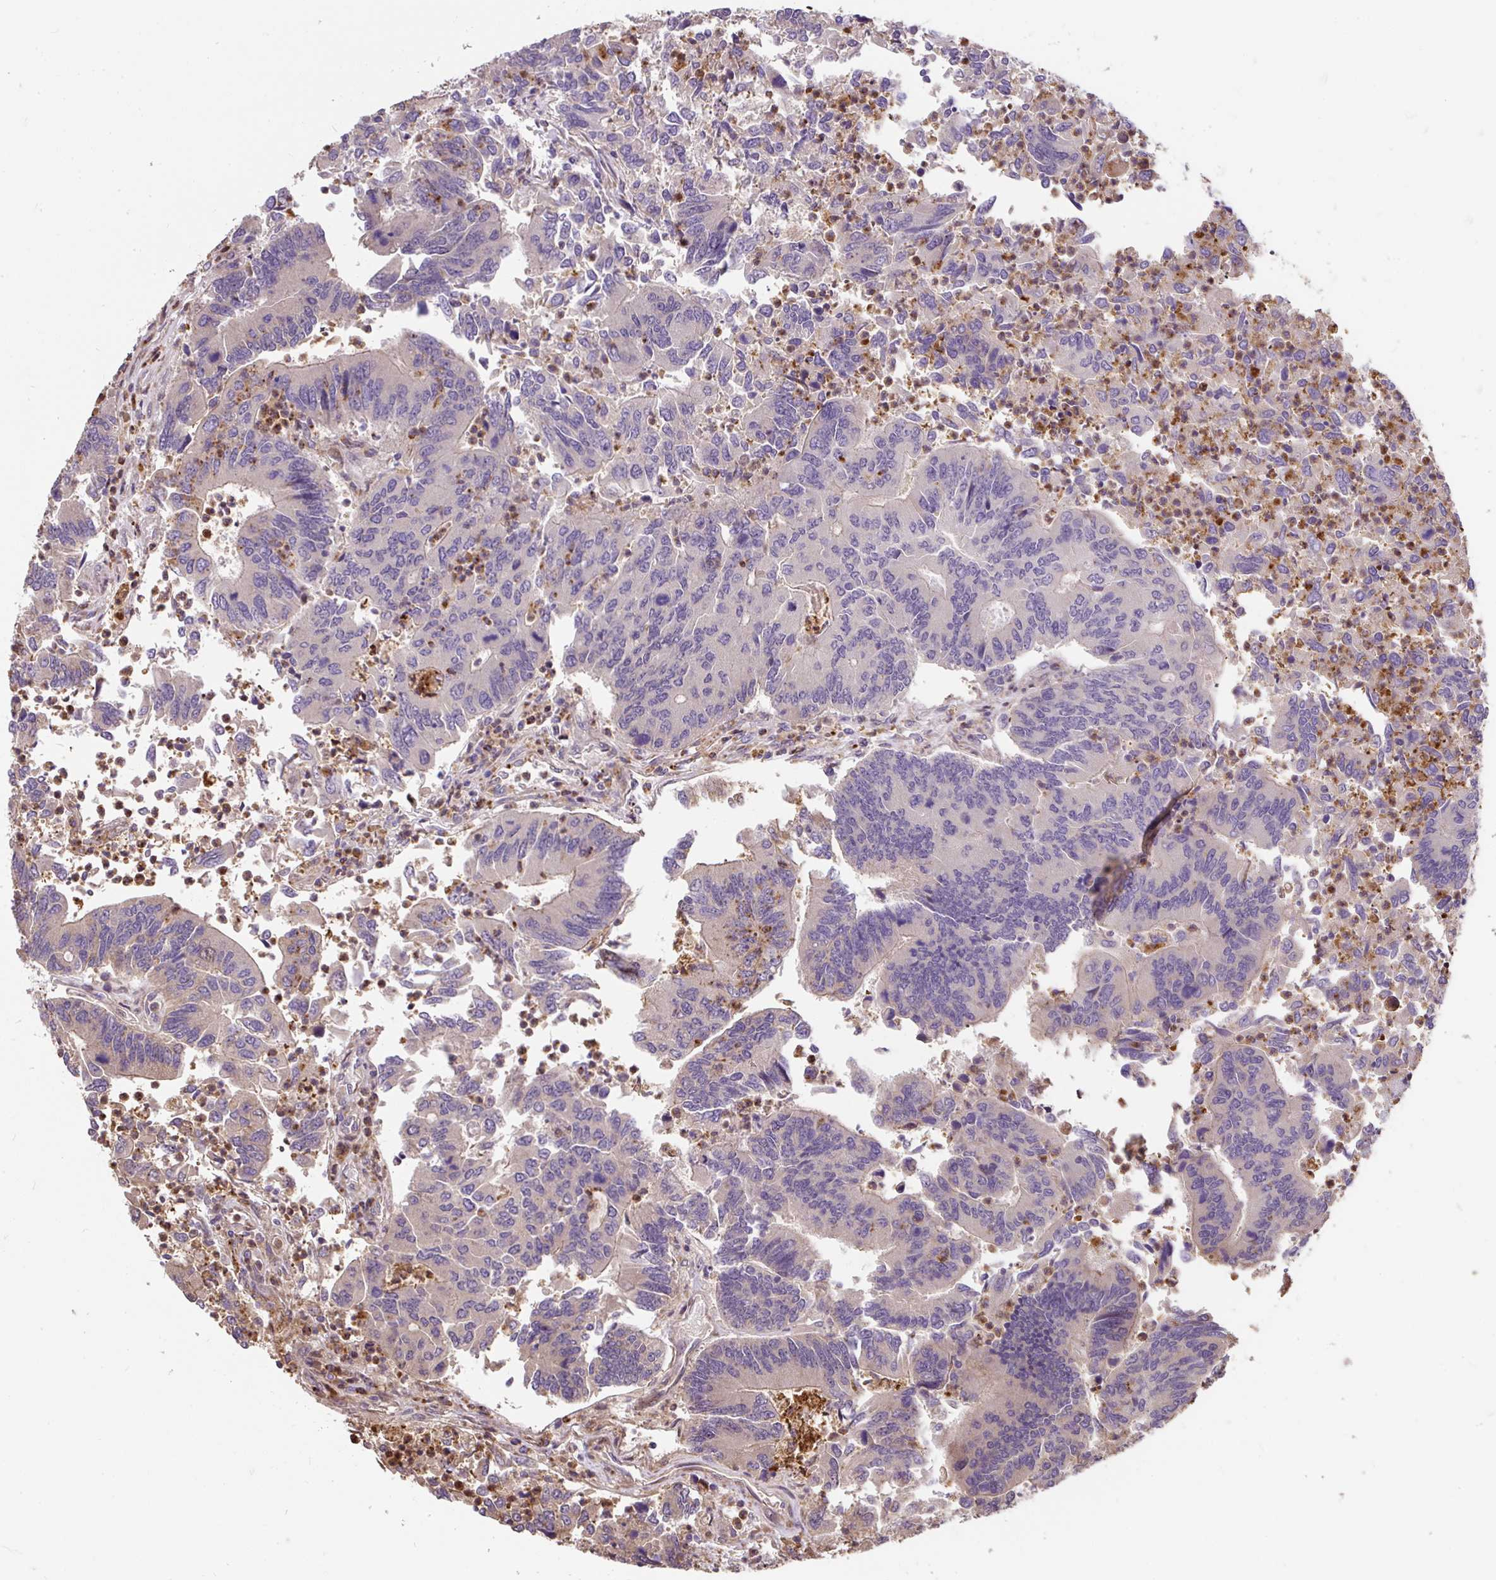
{"staining": {"intensity": "negative", "quantity": "none", "location": "none"}, "tissue": "colorectal cancer", "cell_type": "Tumor cells", "image_type": "cancer", "snomed": [{"axis": "morphology", "description": "Adenocarcinoma, NOS"}, {"axis": "topography", "description": "Colon"}], "caption": "Tumor cells show no significant protein positivity in colorectal cancer (adenocarcinoma).", "gene": "PUS7L", "patient": {"sex": "female", "age": 67}}